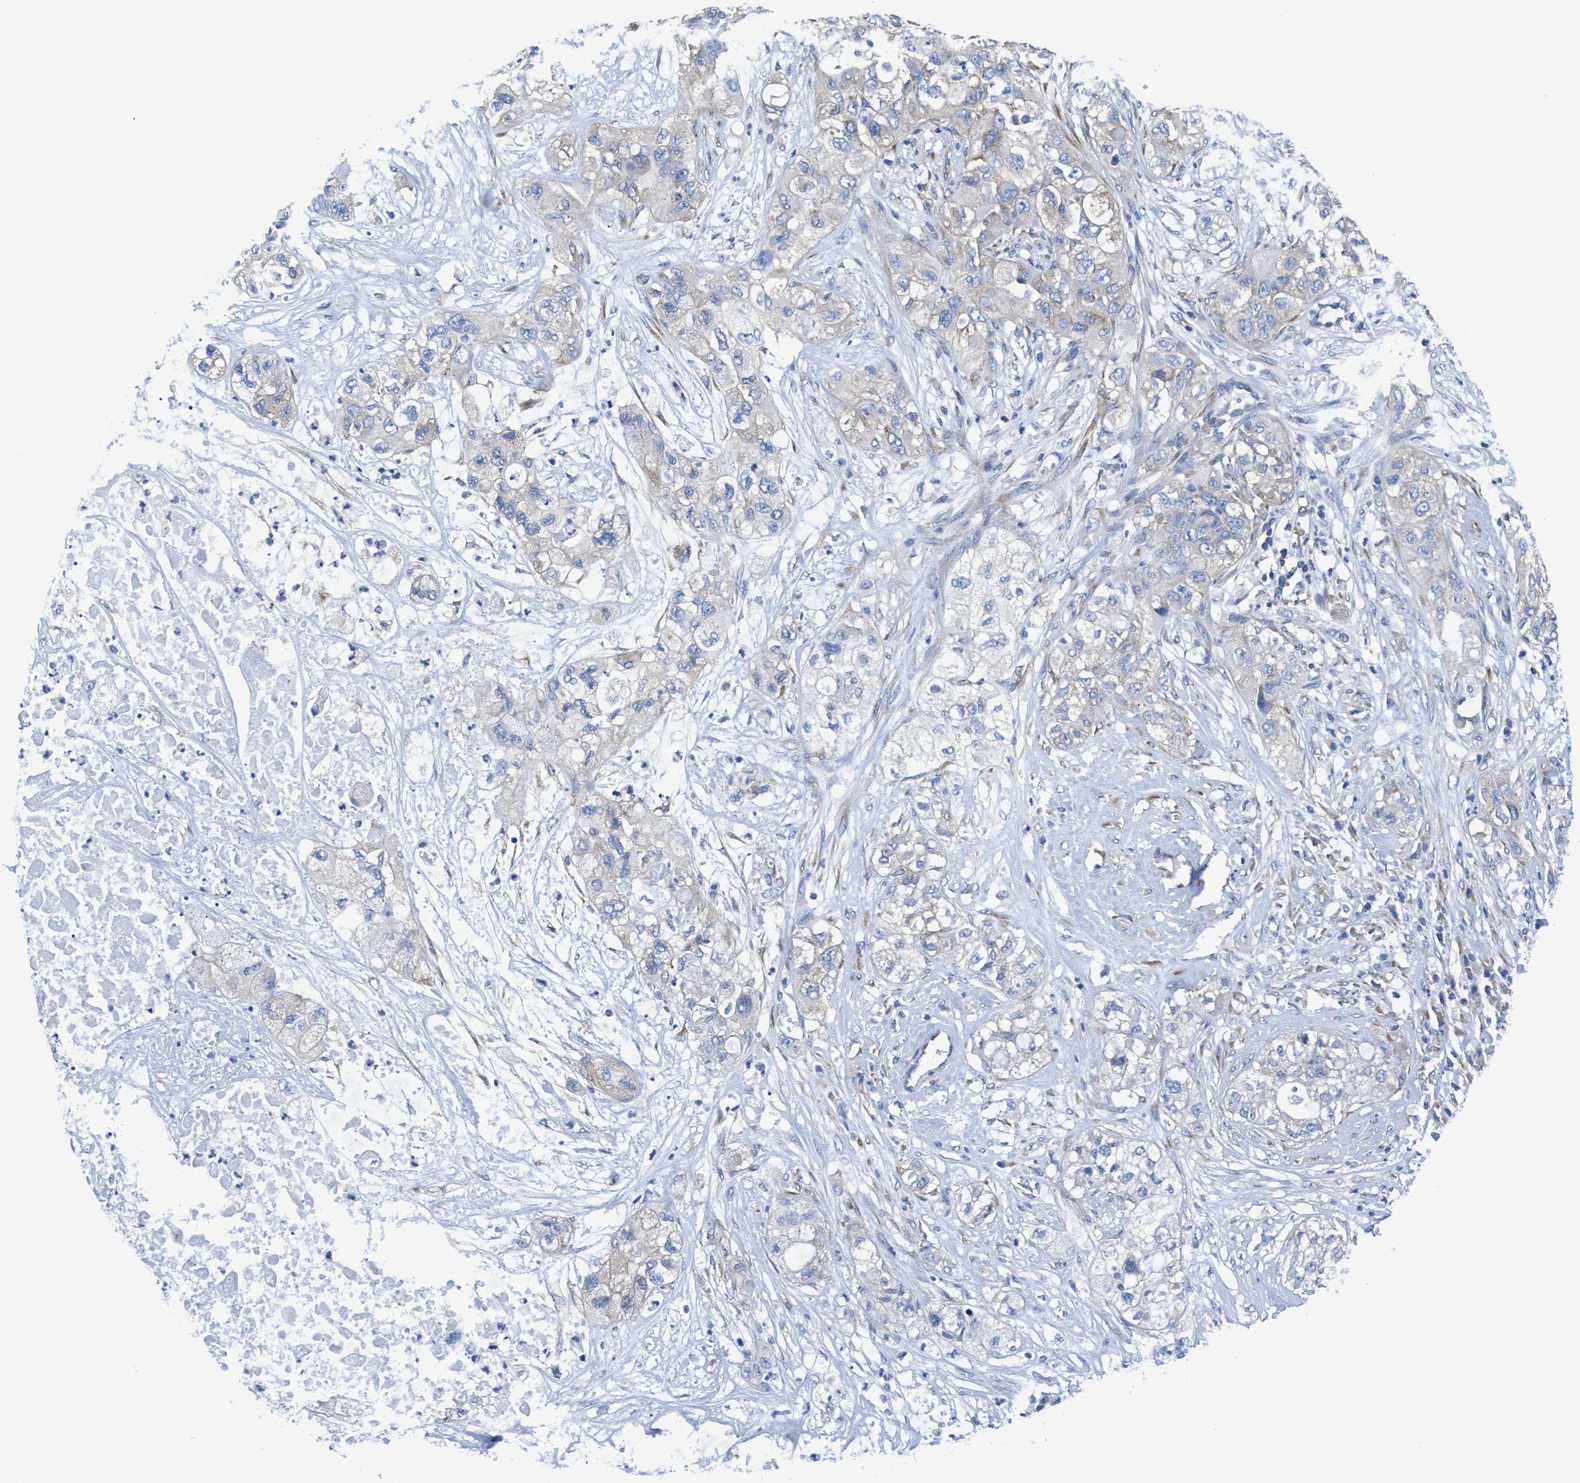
{"staining": {"intensity": "negative", "quantity": "none", "location": "none"}, "tissue": "pancreatic cancer", "cell_type": "Tumor cells", "image_type": "cancer", "snomed": [{"axis": "morphology", "description": "Adenocarcinoma, NOS"}, {"axis": "topography", "description": "Pancreas"}], "caption": "Immunohistochemistry (IHC) of adenocarcinoma (pancreatic) reveals no staining in tumor cells.", "gene": "NMT1", "patient": {"sex": "female", "age": 78}}